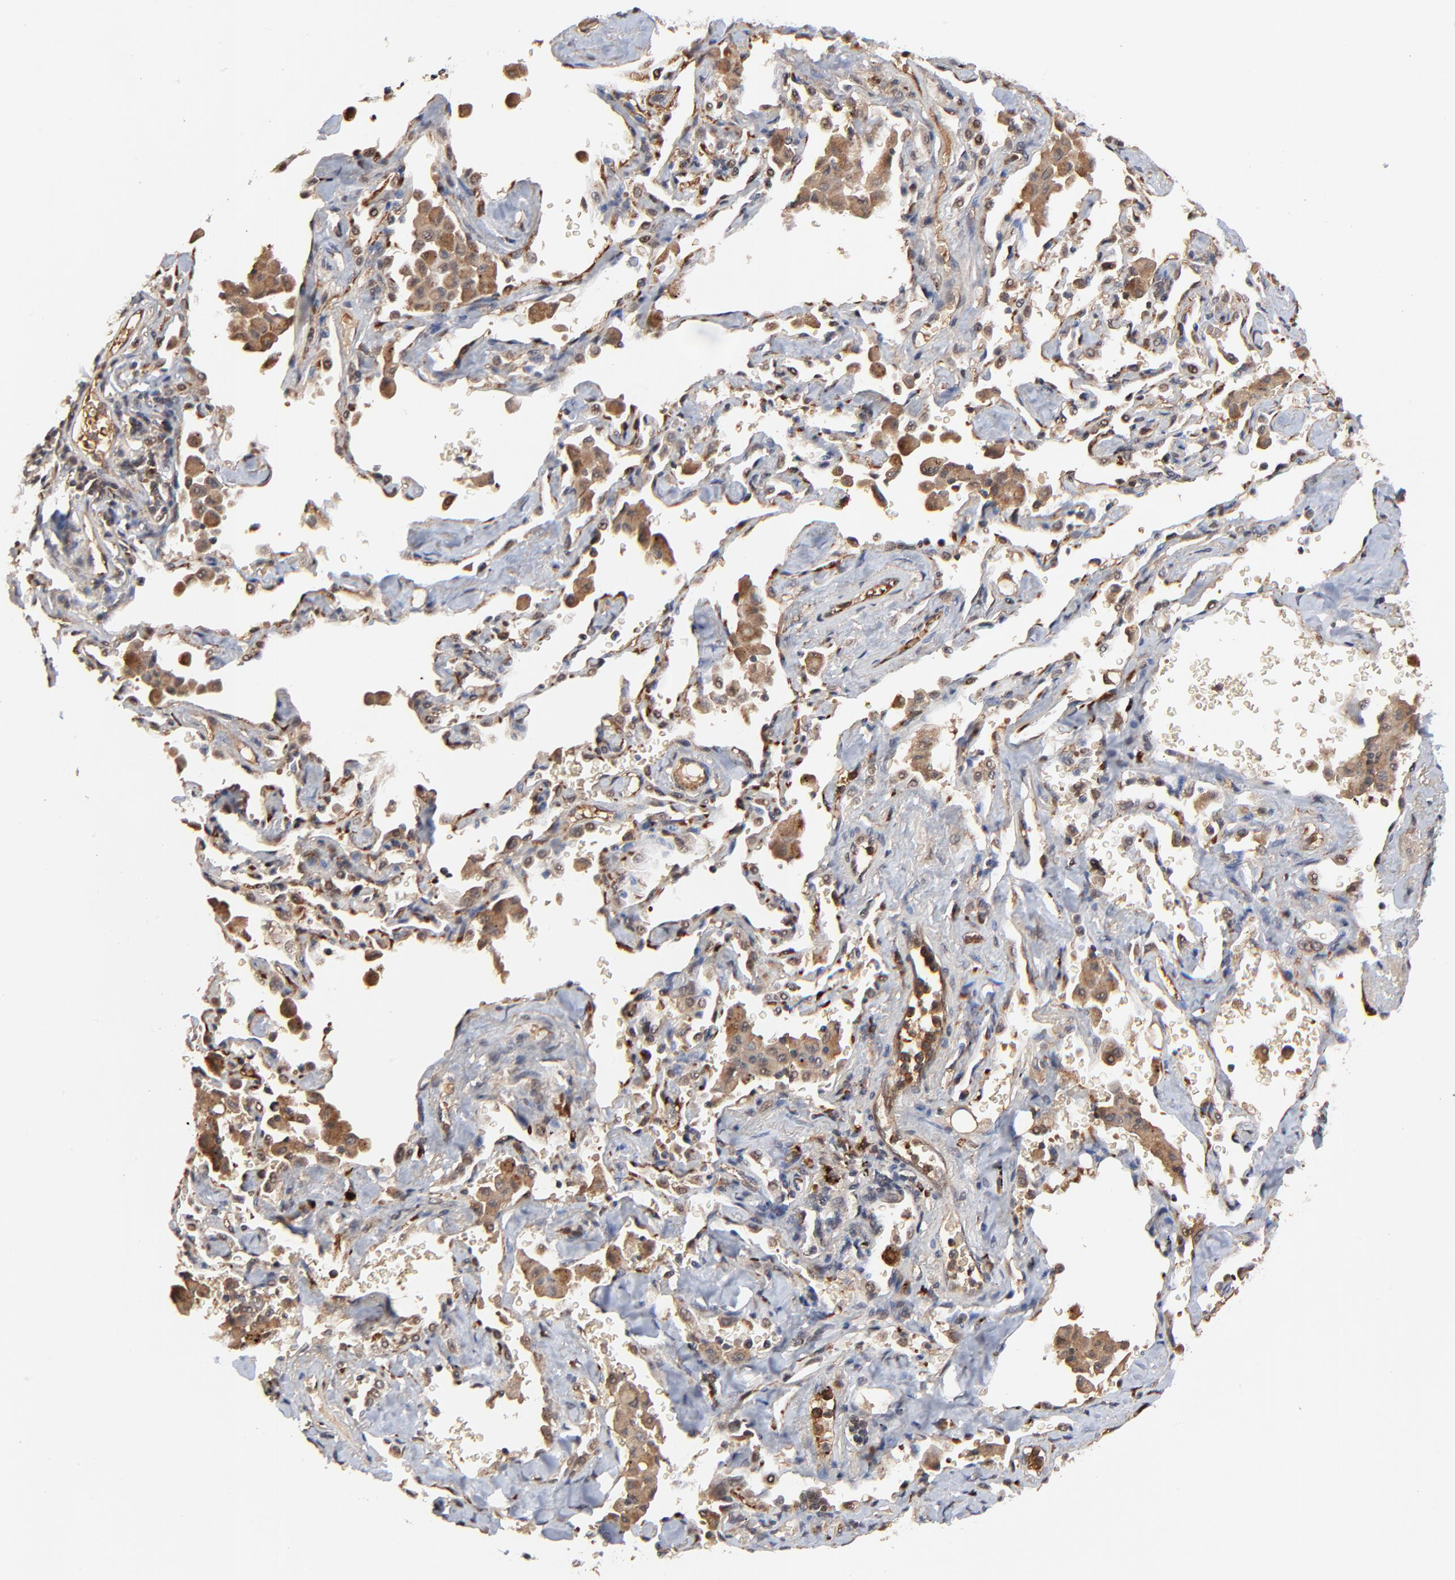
{"staining": {"intensity": "moderate", "quantity": ">75%", "location": "cytoplasmic/membranous"}, "tissue": "lung cancer", "cell_type": "Tumor cells", "image_type": "cancer", "snomed": [{"axis": "morphology", "description": "Adenocarcinoma, NOS"}, {"axis": "topography", "description": "Lung"}], "caption": "Protein staining of lung cancer (adenocarcinoma) tissue displays moderate cytoplasmic/membranous positivity in approximately >75% of tumor cells. The protein is shown in brown color, while the nuclei are stained blue.", "gene": "CASP10", "patient": {"sex": "female", "age": 64}}